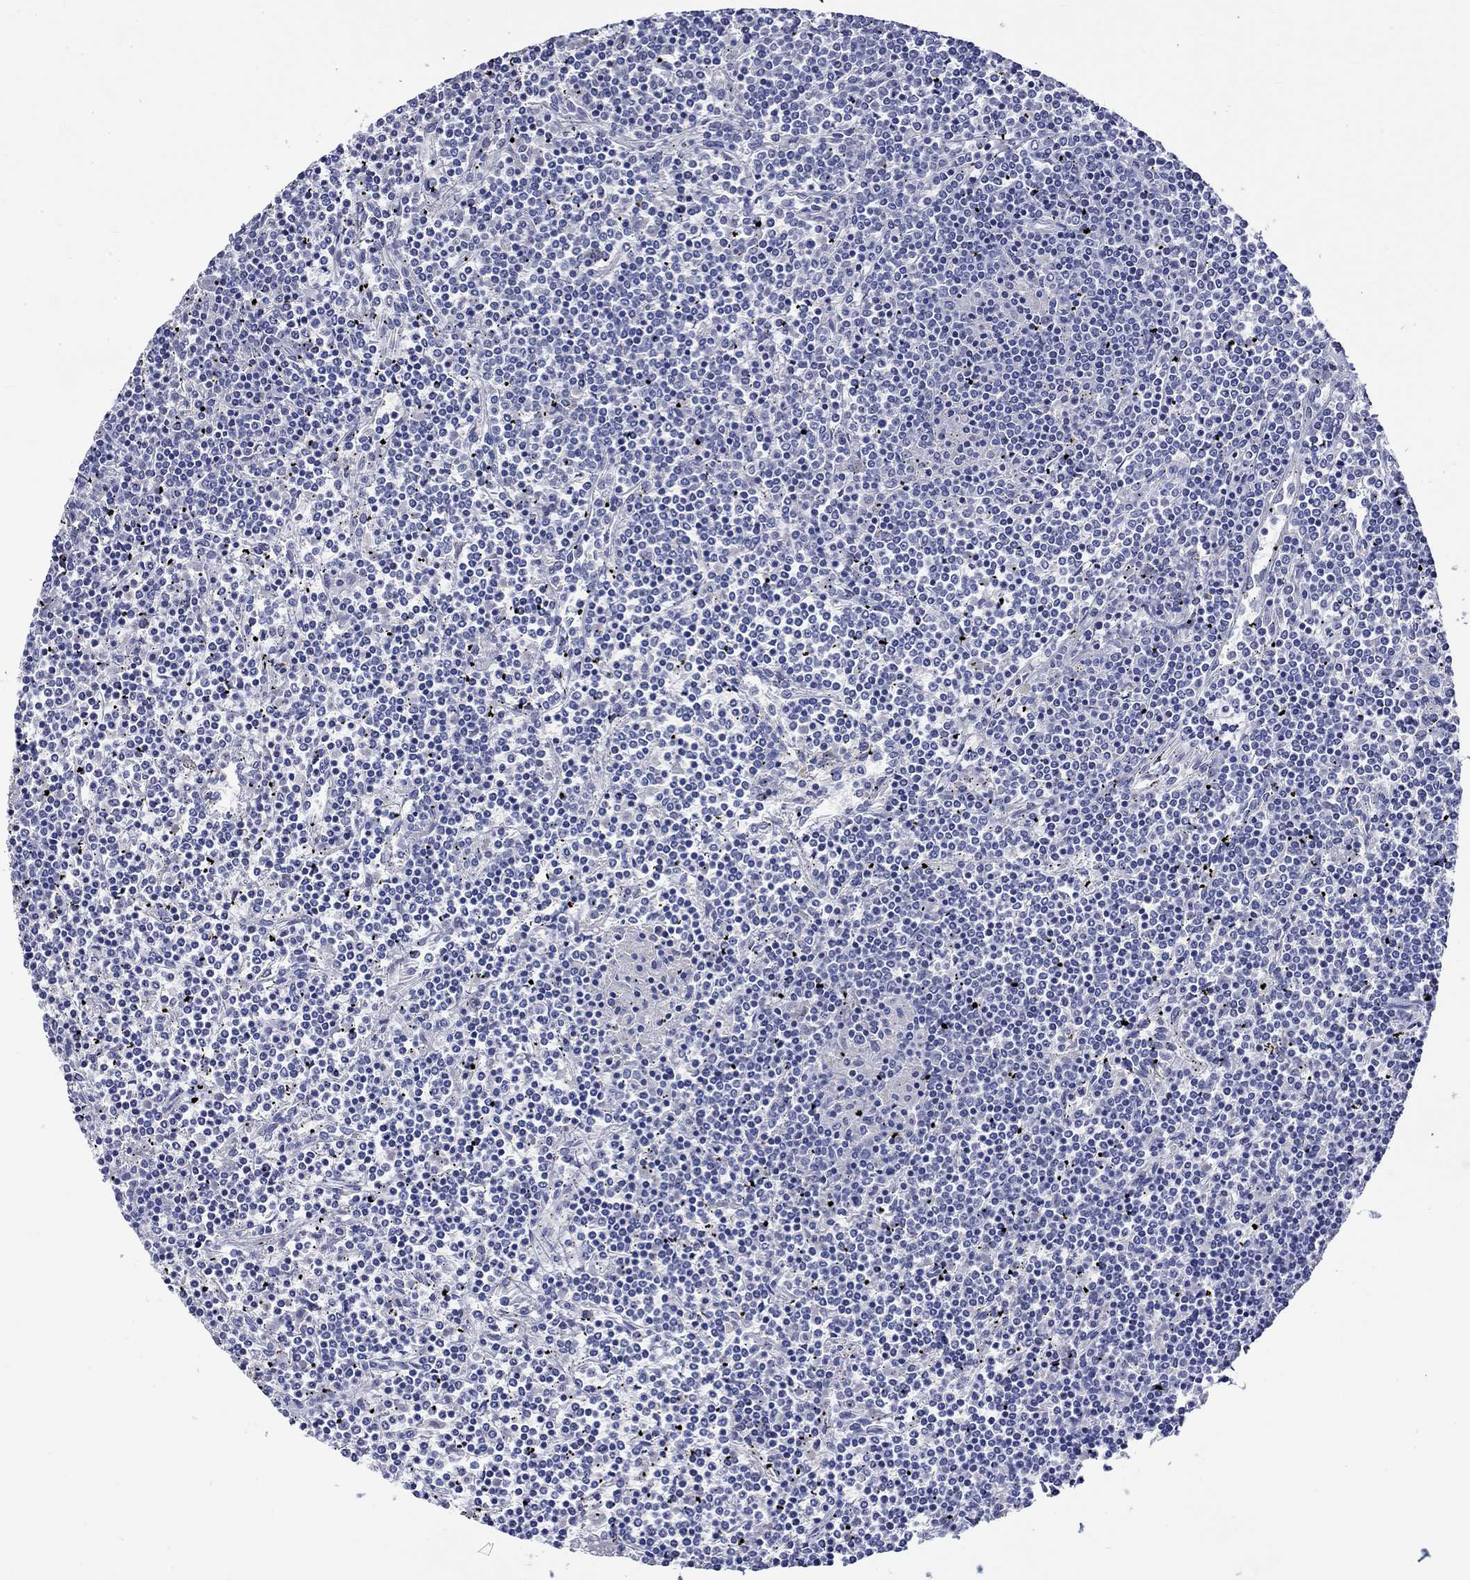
{"staining": {"intensity": "negative", "quantity": "none", "location": "none"}, "tissue": "lymphoma", "cell_type": "Tumor cells", "image_type": "cancer", "snomed": [{"axis": "morphology", "description": "Malignant lymphoma, non-Hodgkin's type, Low grade"}, {"axis": "topography", "description": "Spleen"}], "caption": "The photomicrograph reveals no significant expression in tumor cells of malignant lymphoma, non-Hodgkin's type (low-grade).", "gene": "CRYAB", "patient": {"sex": "female", "age": 19}}